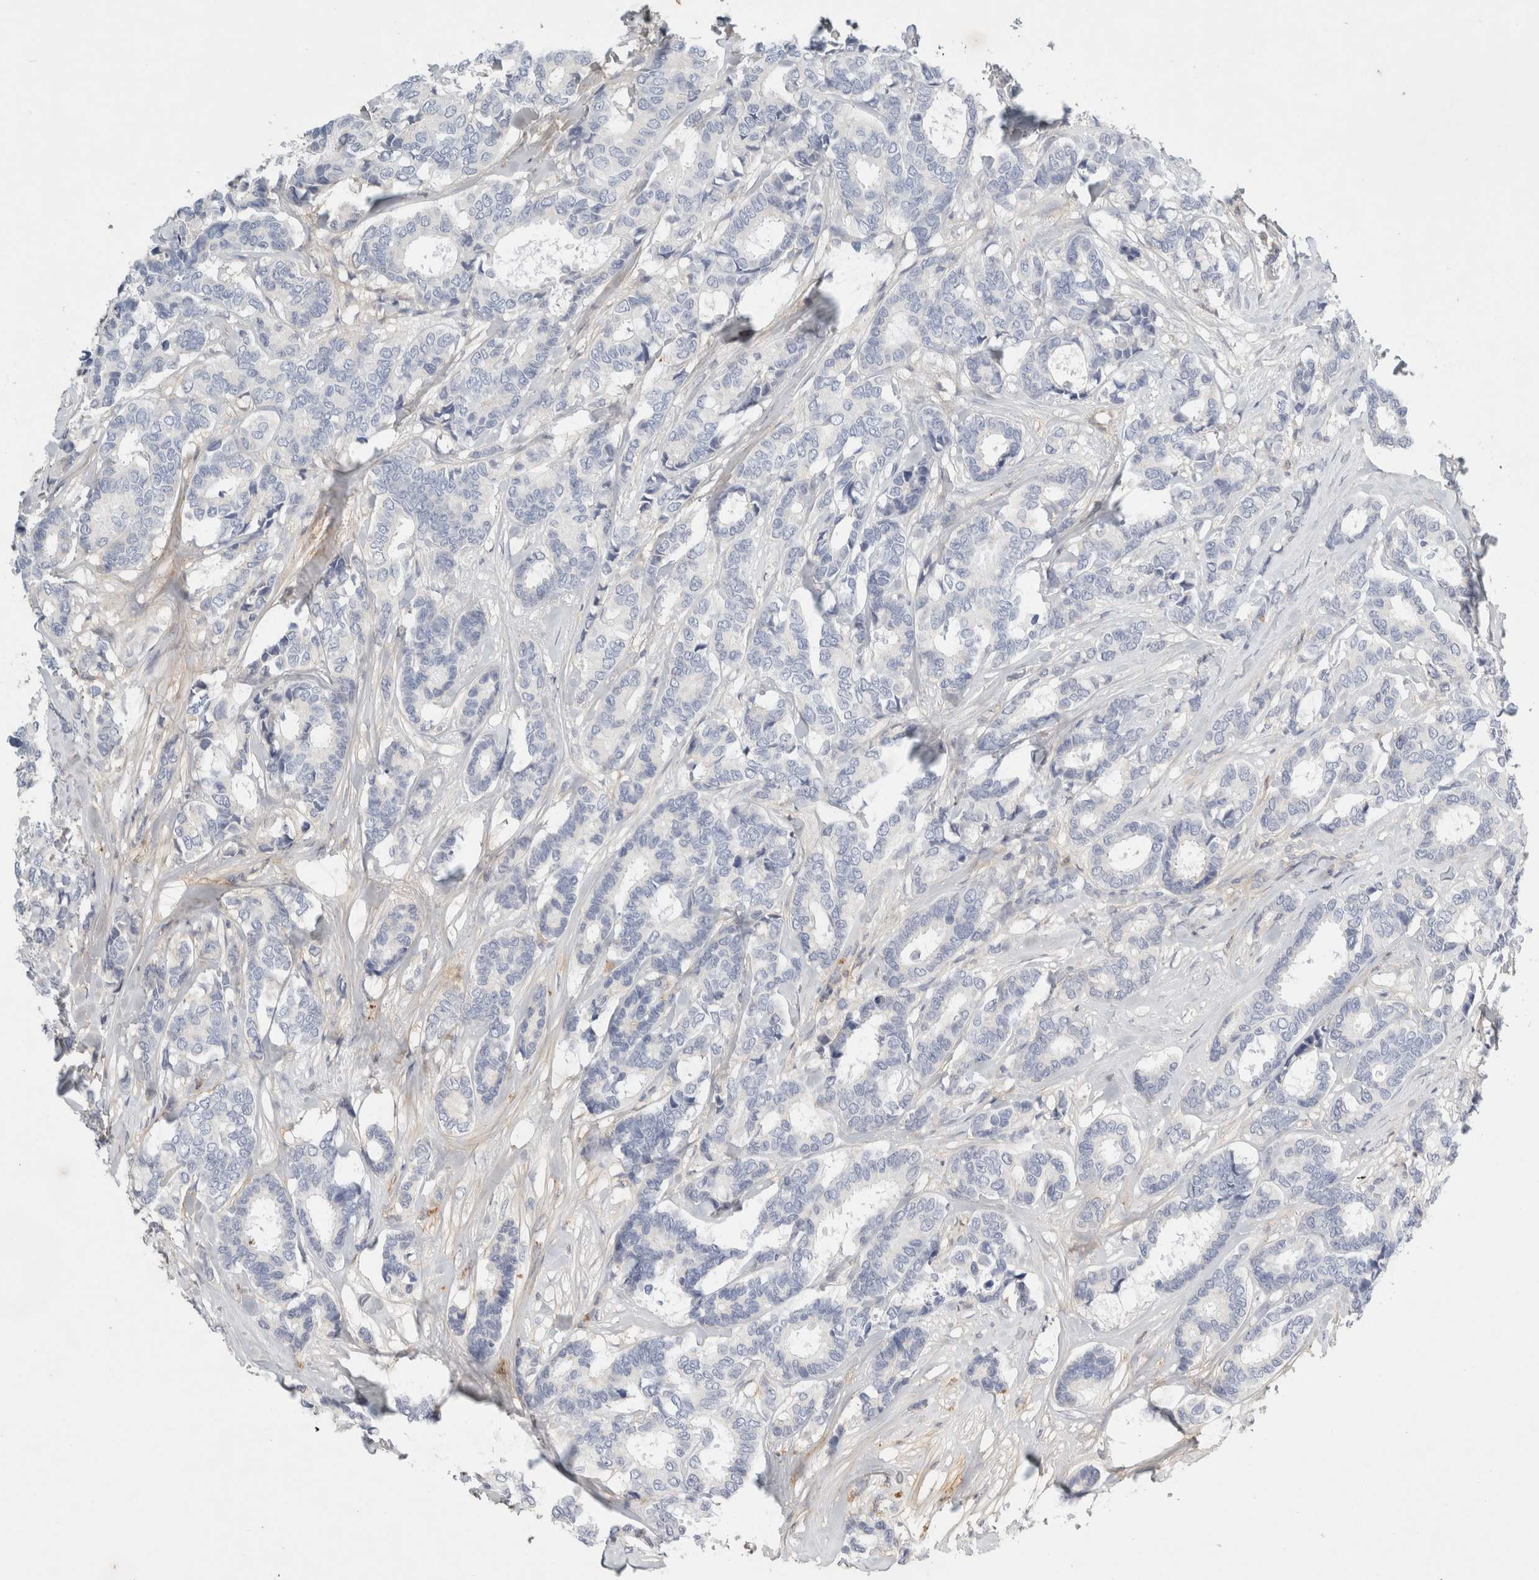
{"staining": {"intensity": "negative", "quantity": "none", "location": "none"}, "tissue": "breast cancer", "cell_type": "Tumor cells", "image_type": "cancer", "snomed": [{"axis": "morphology", "description": "Duct carcinoma"}, {"axis": "topography", "description": "Breast"}], "caption": "A high-resolution image shows IHC staining of breast cancer (infiltrating ductal carcinoma), which exhibits no significant staining in tumor cells.", "gene": "FGL2", "patient": {"sex": "female", "age": 87}}